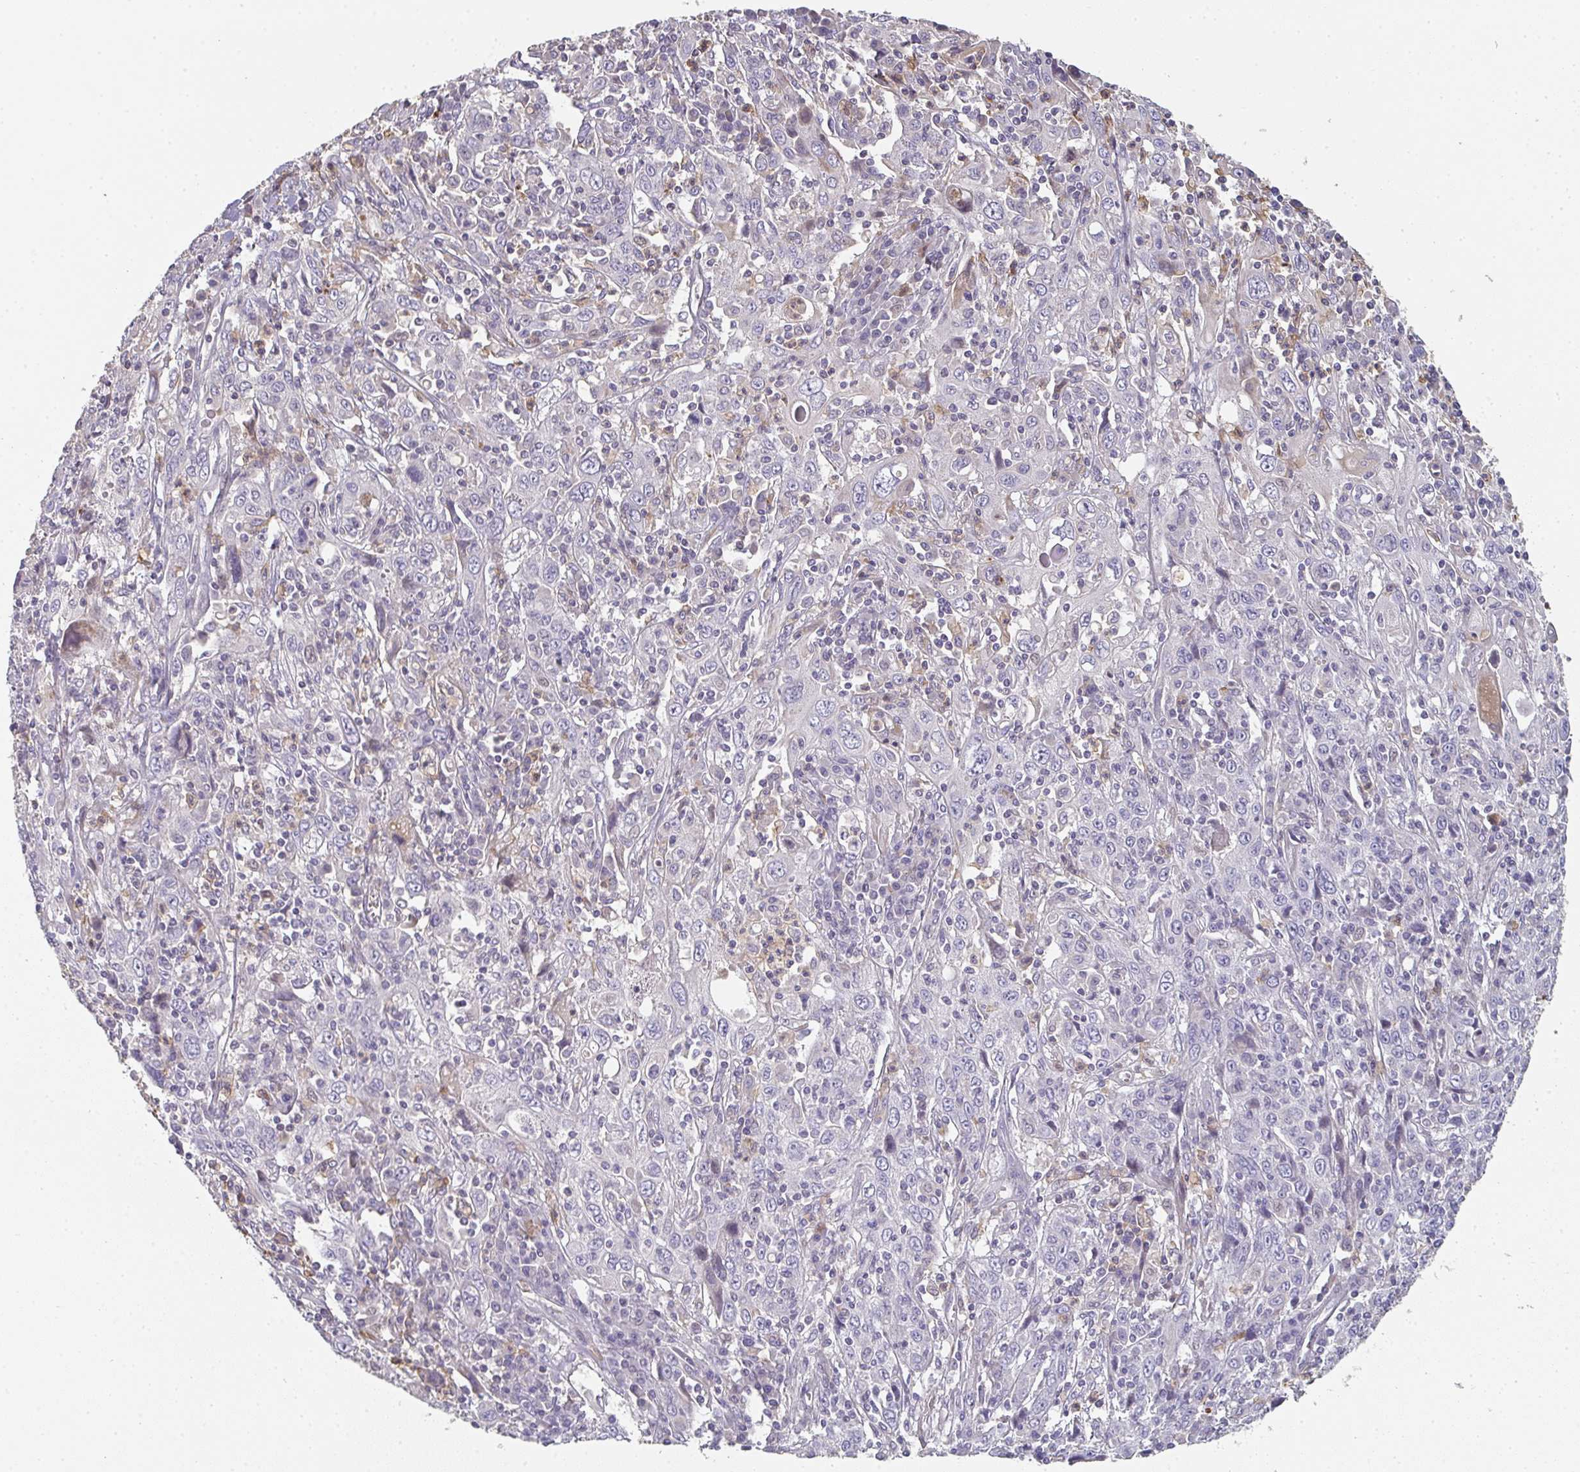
{"staining": {"intensity": "negative", "quantity": "none", "location": "none"}, "tissue": "cervical cancer", "cell_type": "Tumor cells", "image_type": "cancer", "snomed": [{"axis": "morphology", "description": "Squamous cell carcinoma, NOS"}, {"axis": "topography", "description": "Cervix"}], "caption": "This is an immunohistochemistry (IHC) image of human cervical squamous cell carcinoma. There is no expression in tumor cells.", "gene": "A1CF", "patient": {"sex": "female", "age": 46}}